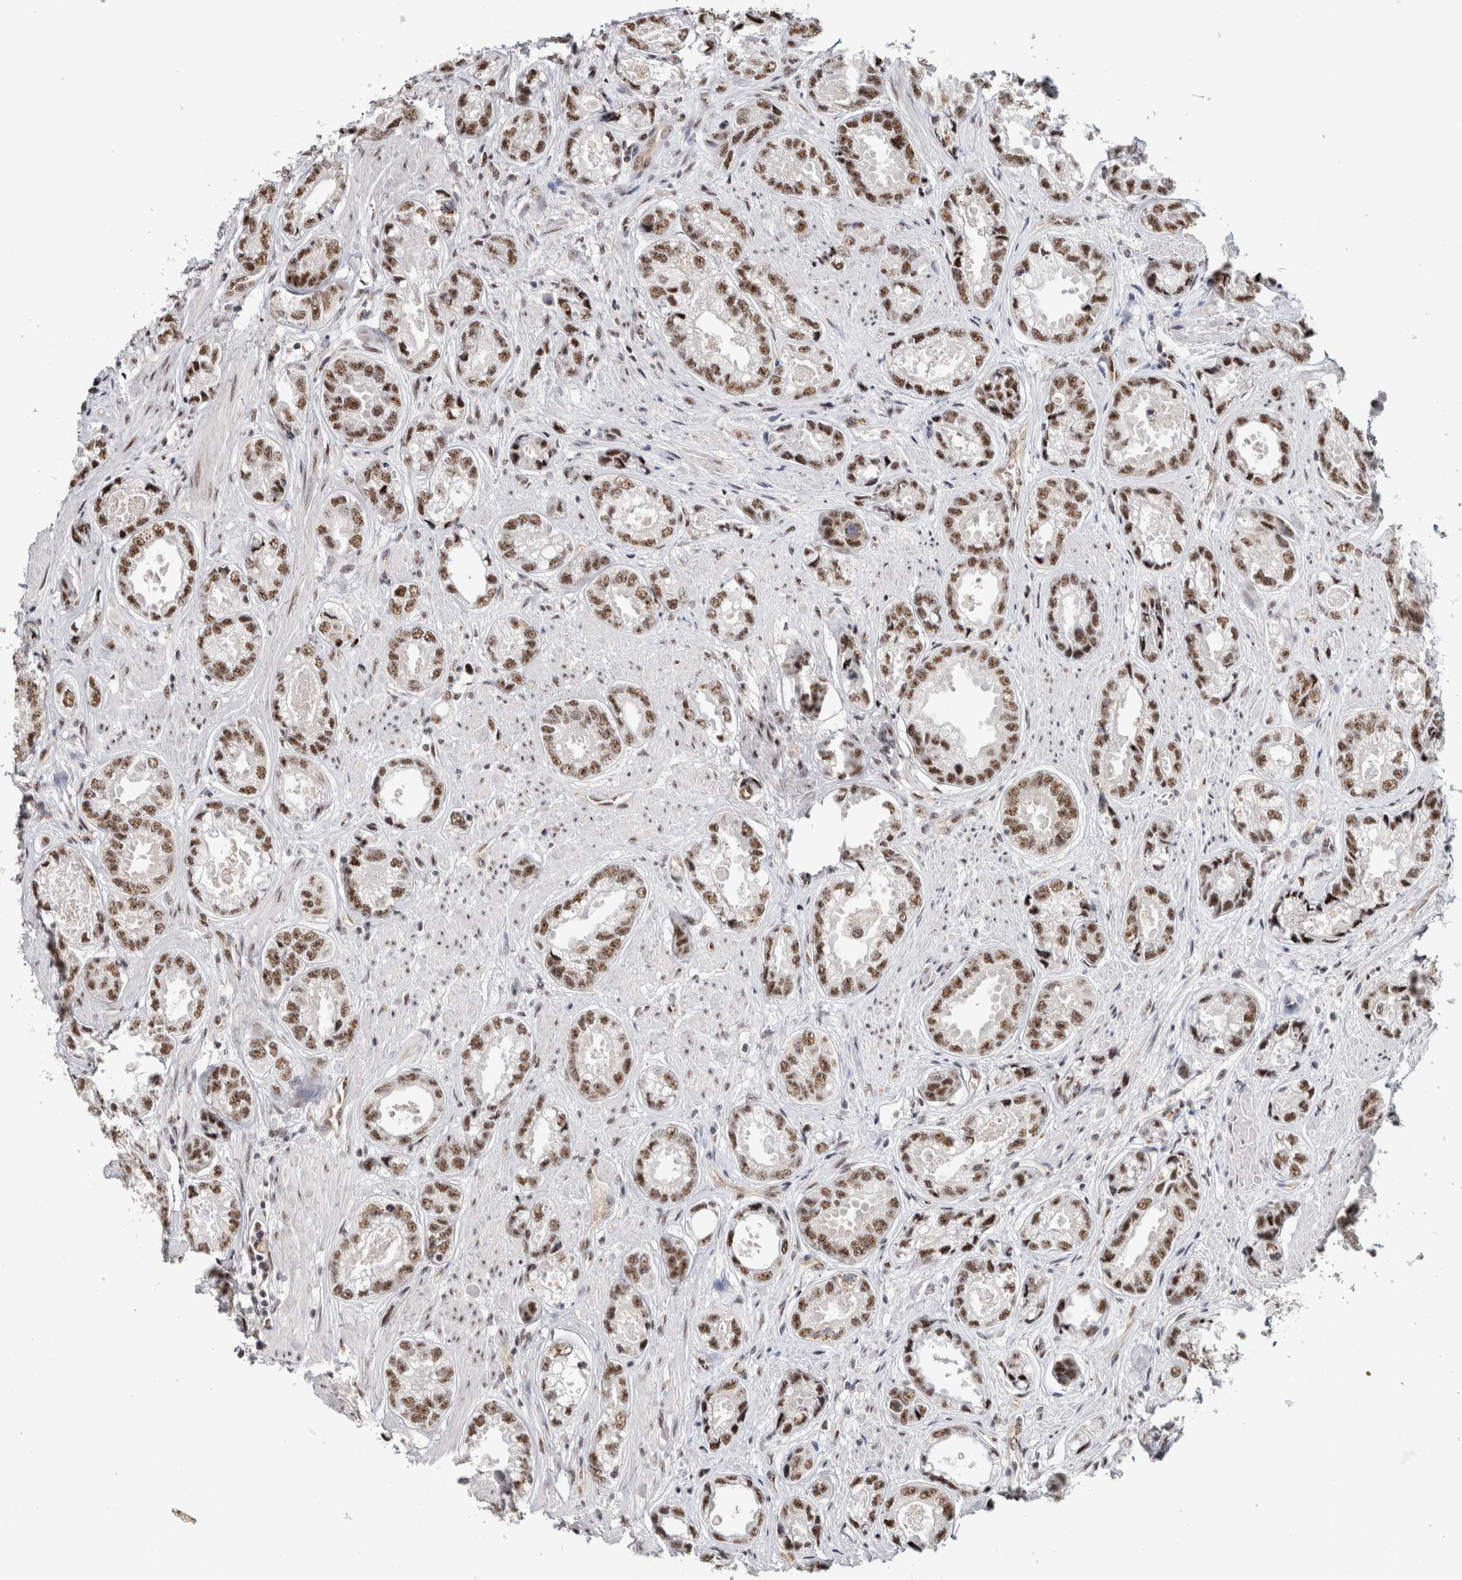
{"staining": {"intensity": "moderate", "quantity": ">75%", "location": "nuclear"}, "tissue": "prostate cancer", "cell_type": "Tumor cells", "image_type": "cancer", "snomed": [{"axis": "morphology", "description": "Adenocarcinoma, High grade"}, {"axis": "topography", "description": "Prostate"}], "caption": "An immunohistochemistry (IHC) image of neoplastic tissue is shown. Protein staining in brown highlights moderate nuclear positivity in prostate adenocarcinoma (high-grade) within tumor cells.", "gene": "MKNK1", "patient": {"sex": "male", "age": 61}}